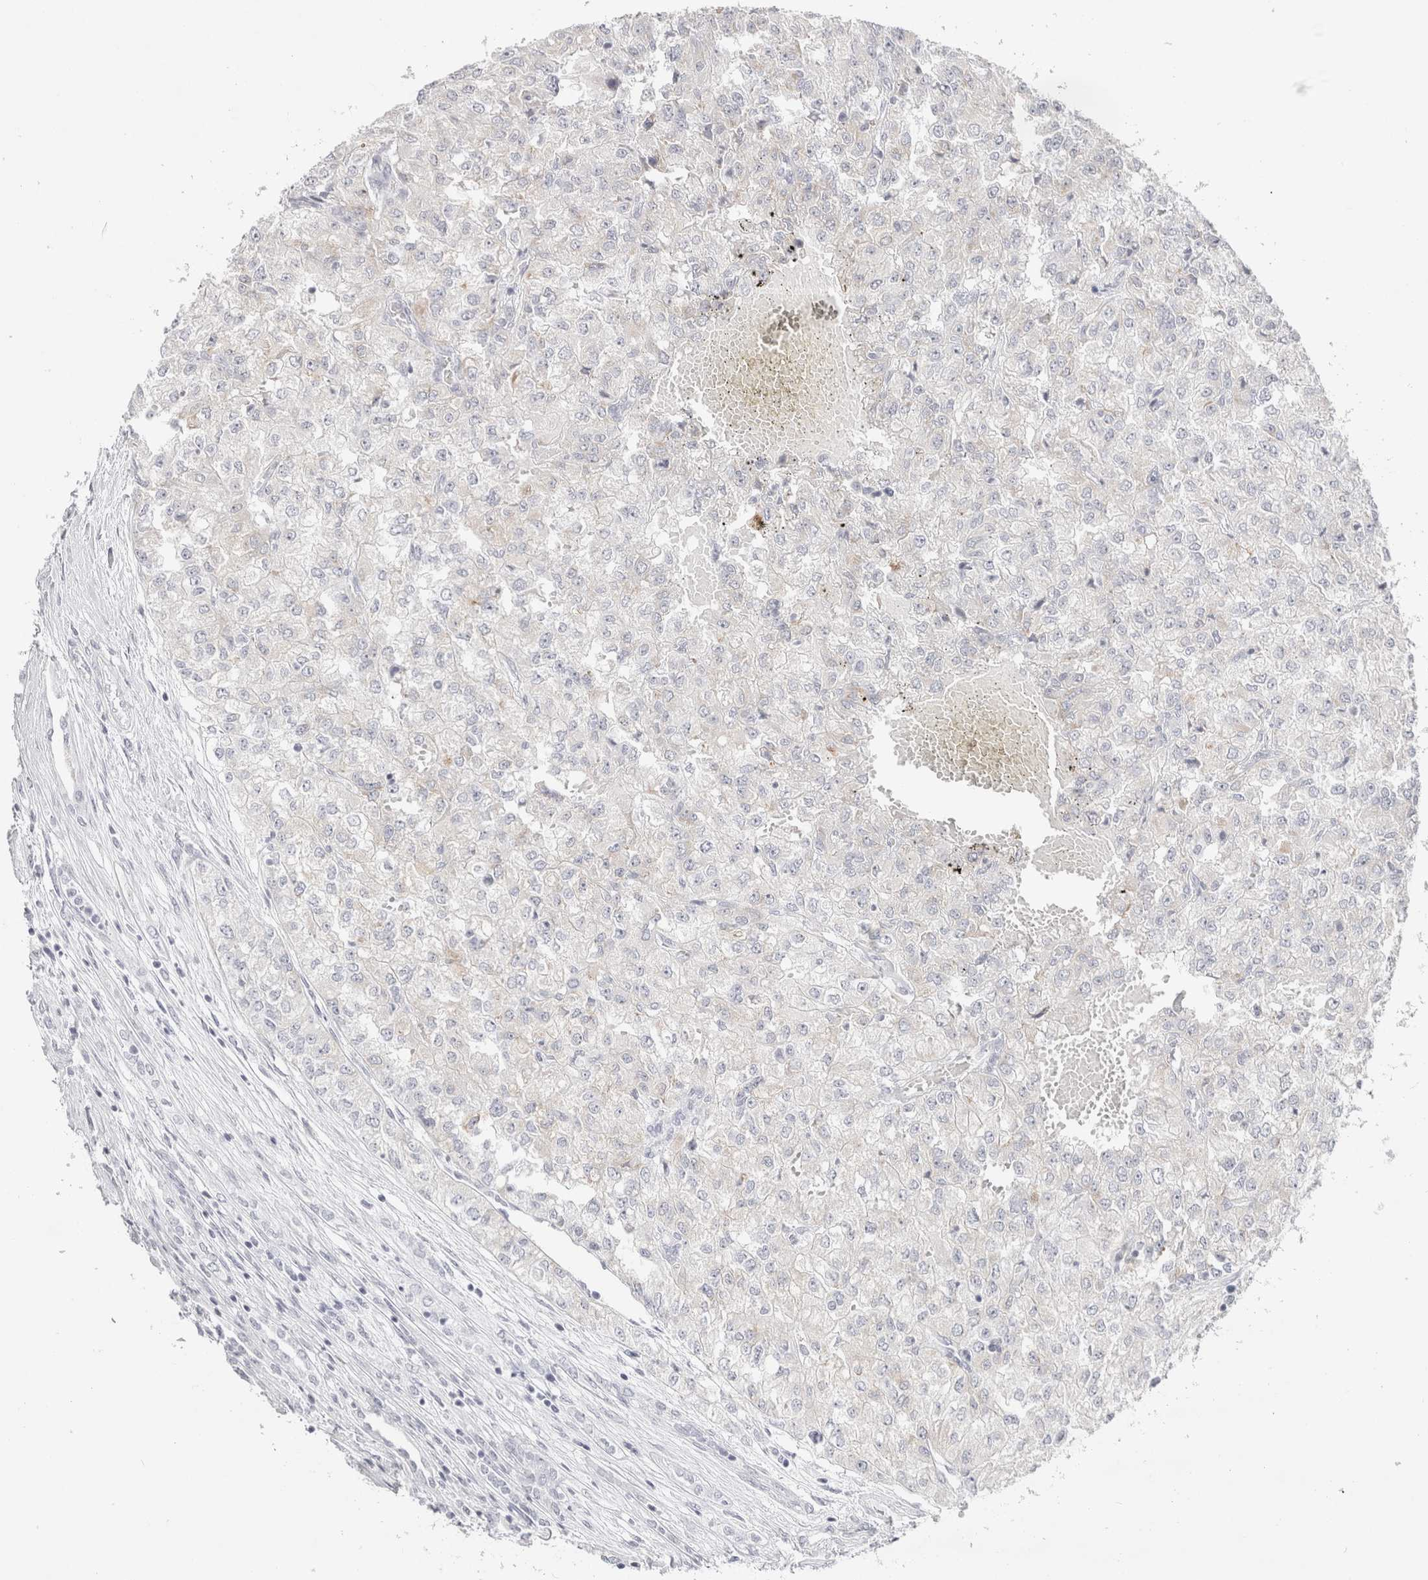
{"staining": {"intensity": "negative", "quantity": "none", "location": "none"}, "tissue": "renal cancer", "cell_type": "Tumor cells", "image_type": "cancer", "snomed": [{"axis": "morphology", "description": "Adenocarcinoma, NOS"}, {"axis": "topography", "description": "Kidney"}], "caption": "A high-resolution histopathology image shows IHC staining of renal cancer (adenocarcinoma), which shows no significant staining in tumor cells.", "gene": "GARIN1A", "patient": {"sex": "female", "age": 54}}